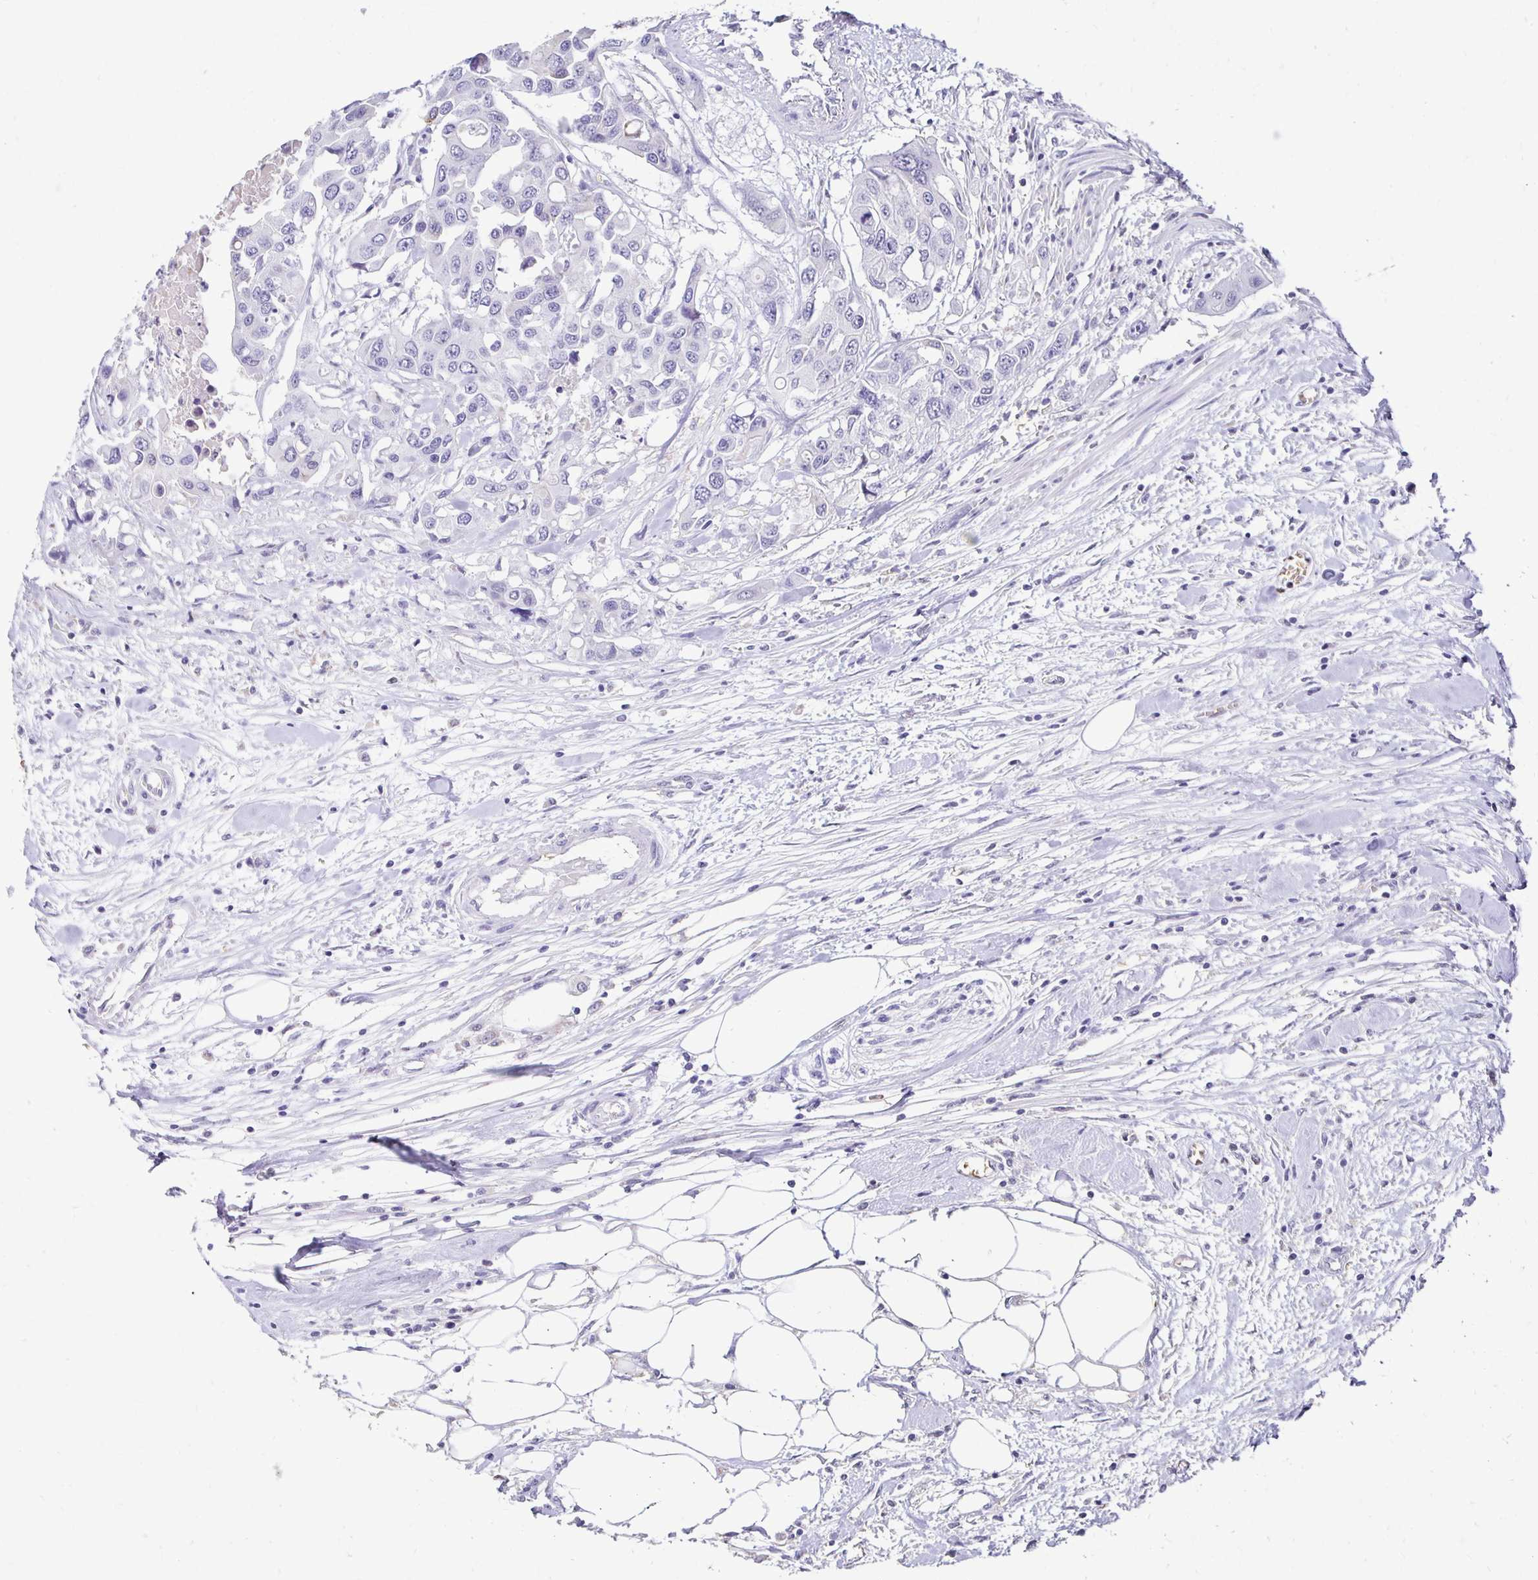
{"staining": {"intensity": "negative", "quantity": "none", "location": "none"}, "tissue": "colorectal cancer", "cell_type": "Tumor cells", "image_type": "cancer", "snomed": [{"axis": "morphology", "description": "Adenocarcinoma, NOS"}, {"axis": "topography", "description": "Colon"}], "caption": "The micrograph demonstrates no staining of tumor cells in colorectal adenocarcinoma.", "gene": "GK2", "patient": {"sex": "male", "age": 77}}